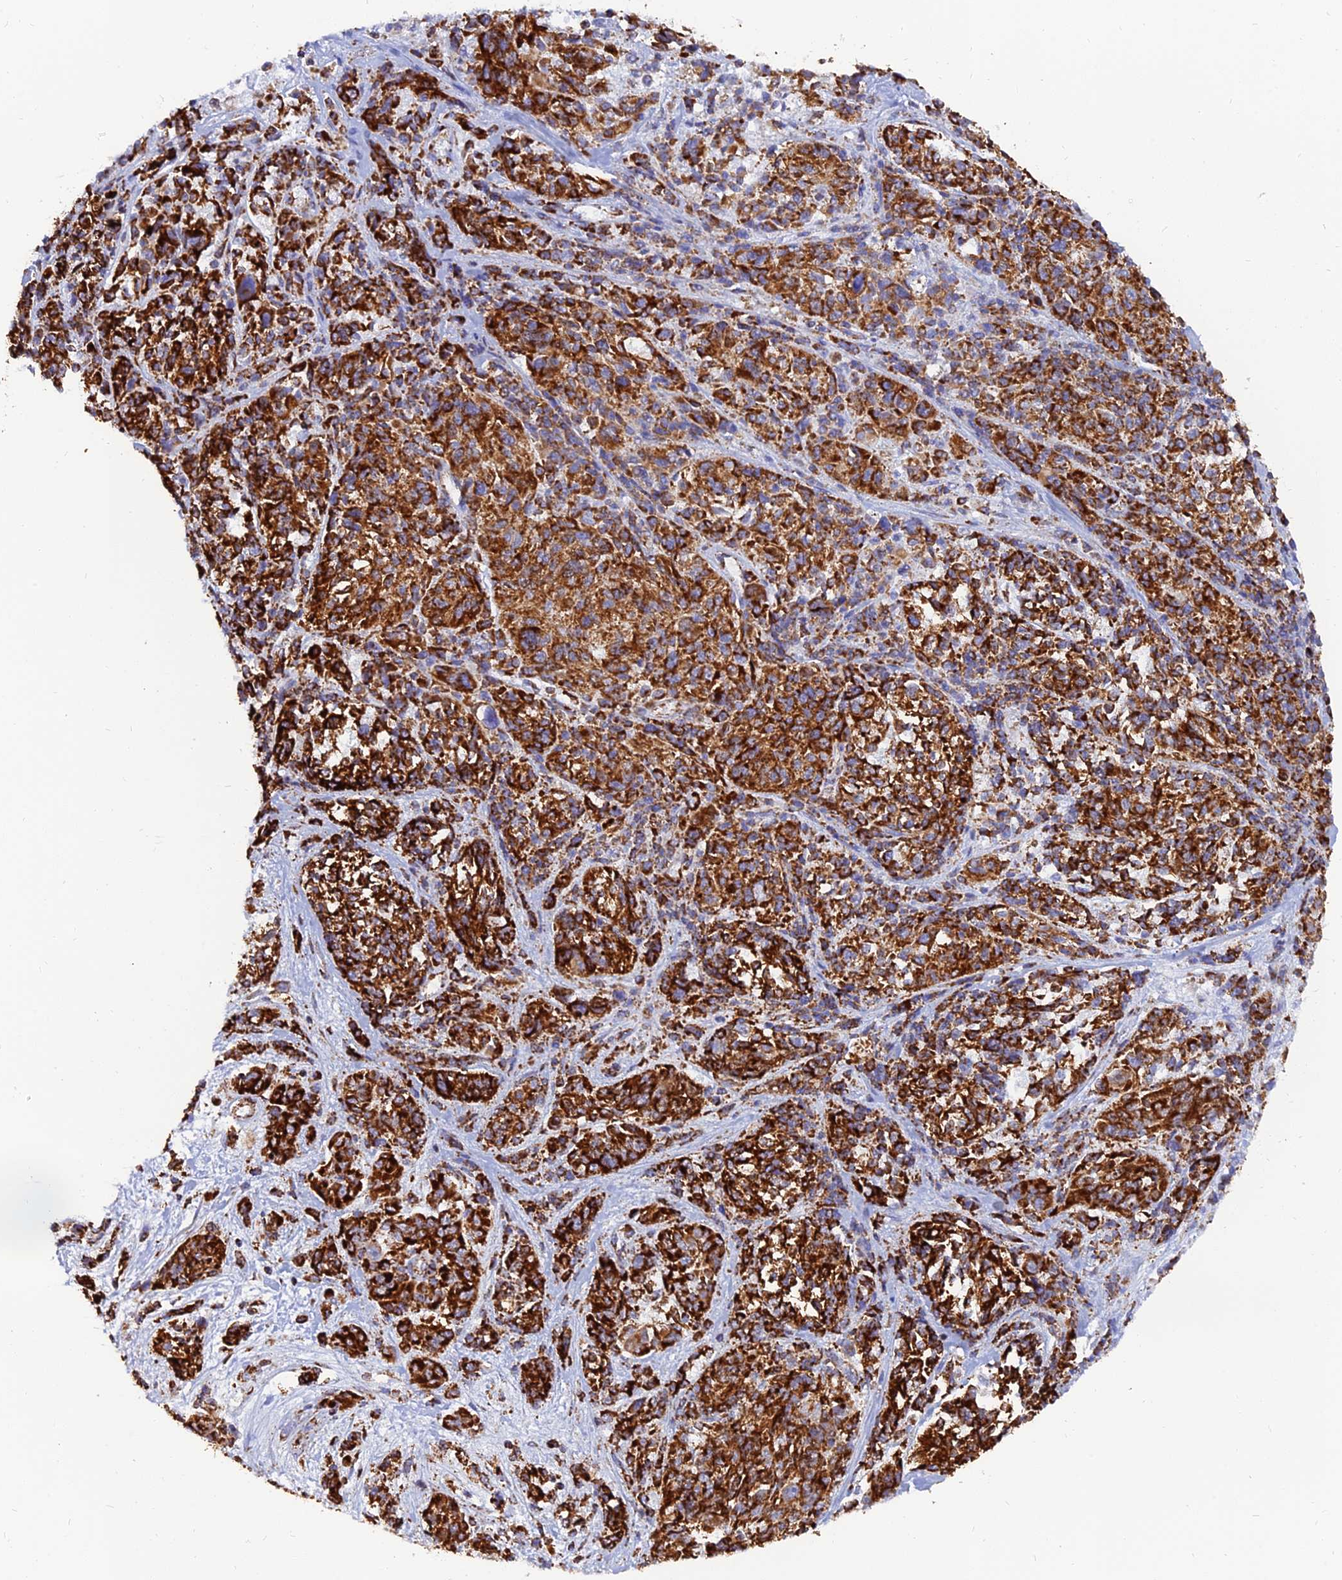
{"staining": {"intensity": "strong", "quantity": ">75%", "location": "cytoplasmic/membranous"}, "tissue": "melanoma", "cell_type": "Tumor cells", "image_type": "cancer", "snomed": [{"axis": "morphology", "description": "Malignant melanoma, NOS"}, {"axis": "topography", "description": "Skin"}], "caption": "Malignant melanoma stained for a protein (brown) reveals strong cytoplasmic/membranous positive positivity in about >75% of tumor cells.", "gene": "NDUFB6", "patient": {"sex": "male", "age": 53}}